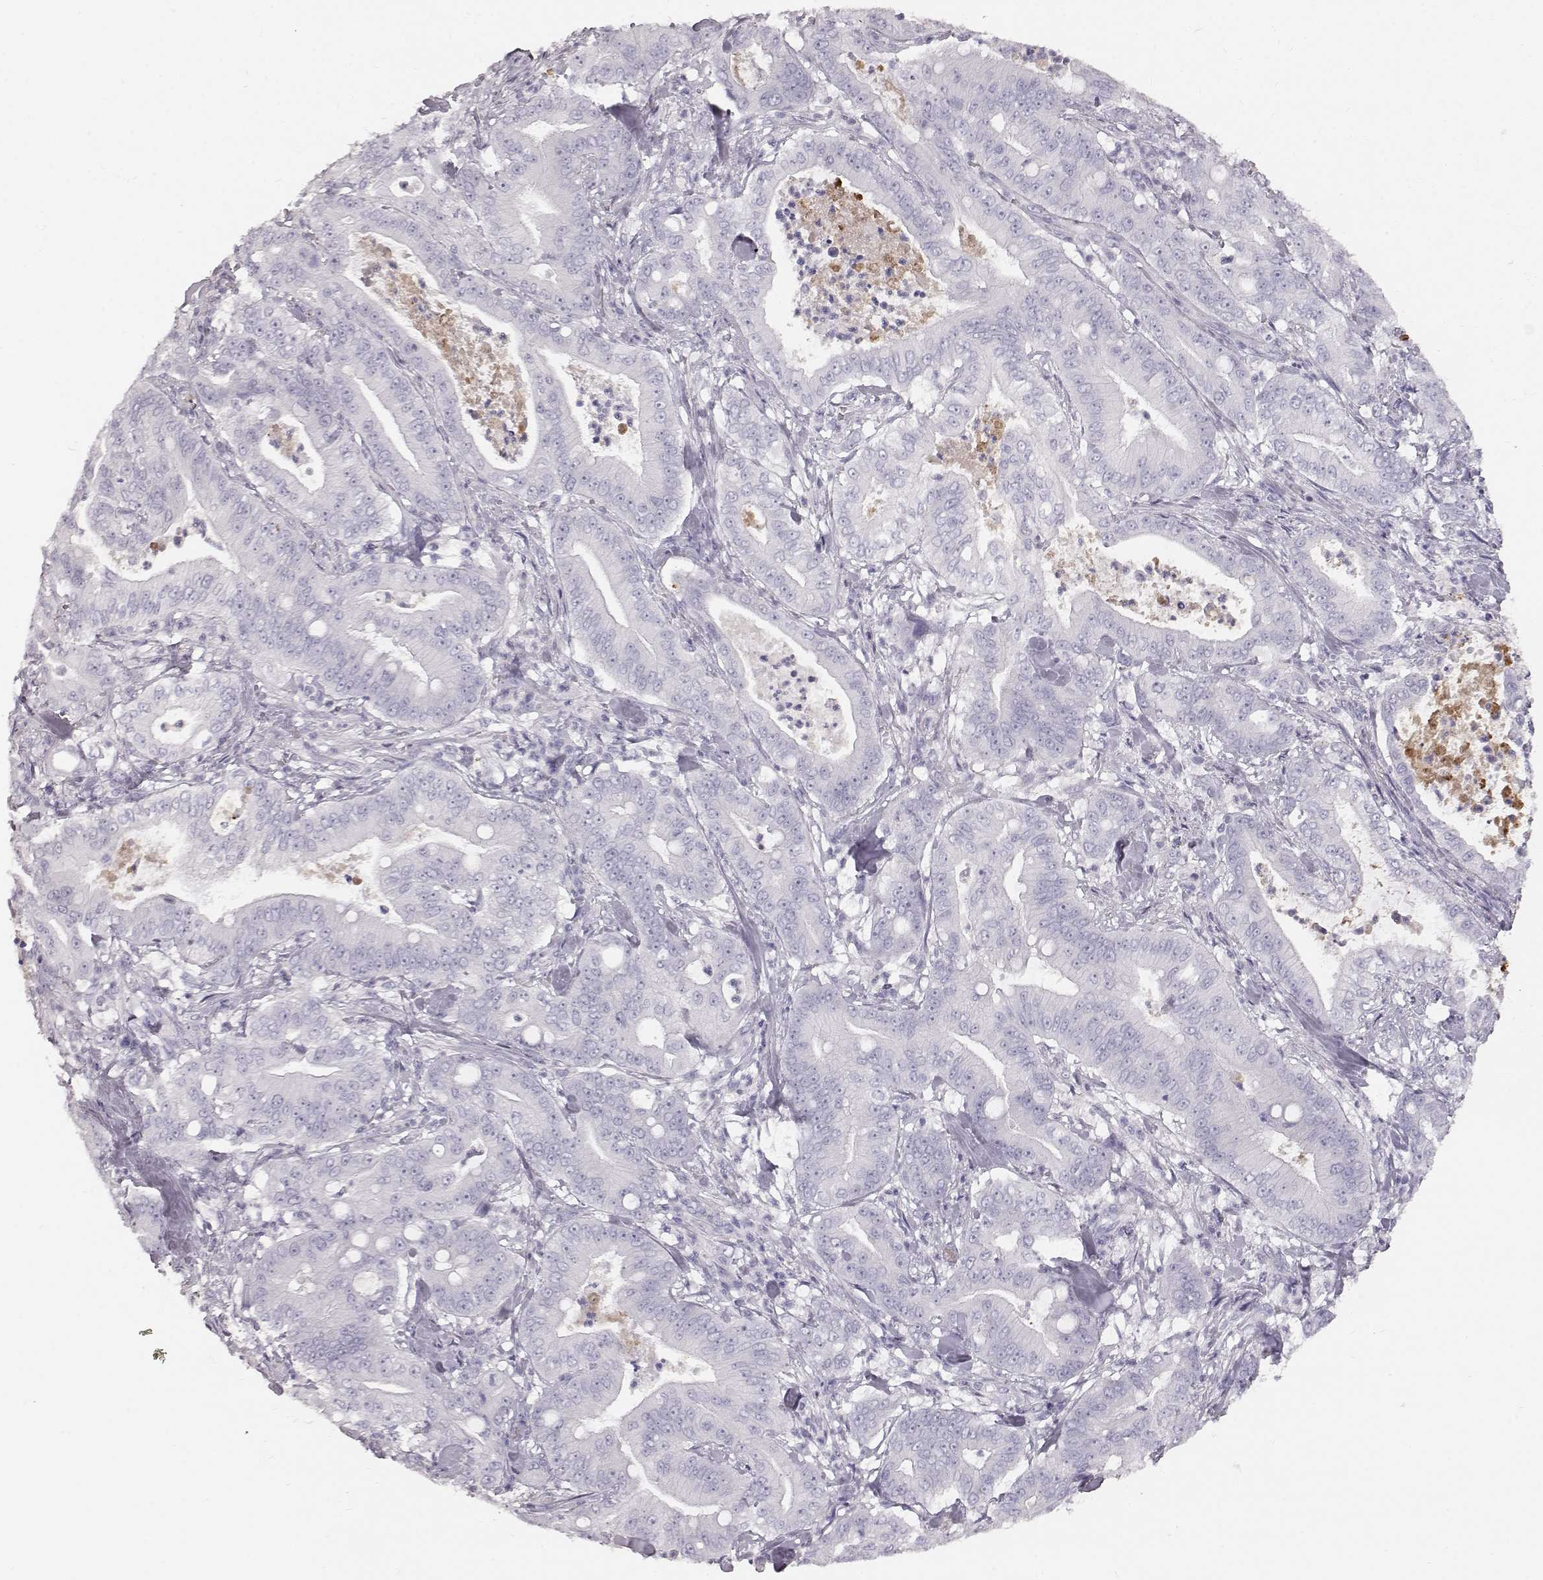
{"staining": {"intensity": "negative", "quantity": "none", "location": "none"}, "tissue": "pancreatic cancer", "cell_type": "Tumor cells", "image_type": "cancer", "snomed": [{"axis": "morphology", "description": "Adenocarcinoma, NOS"}, {"axis": "topography", "description": "Pancreas"}], "caption": "Image shows no significant protein expression in tumor cells of pancreatic adenocarcinoma. Brightfield microscopy of immunohistochemistry stained with DAB (brown) and hematoxylin (blue), captured at high magnification.", "gene": "KRTAP16-1", "patient": {"sex": "male", "age": 71}}